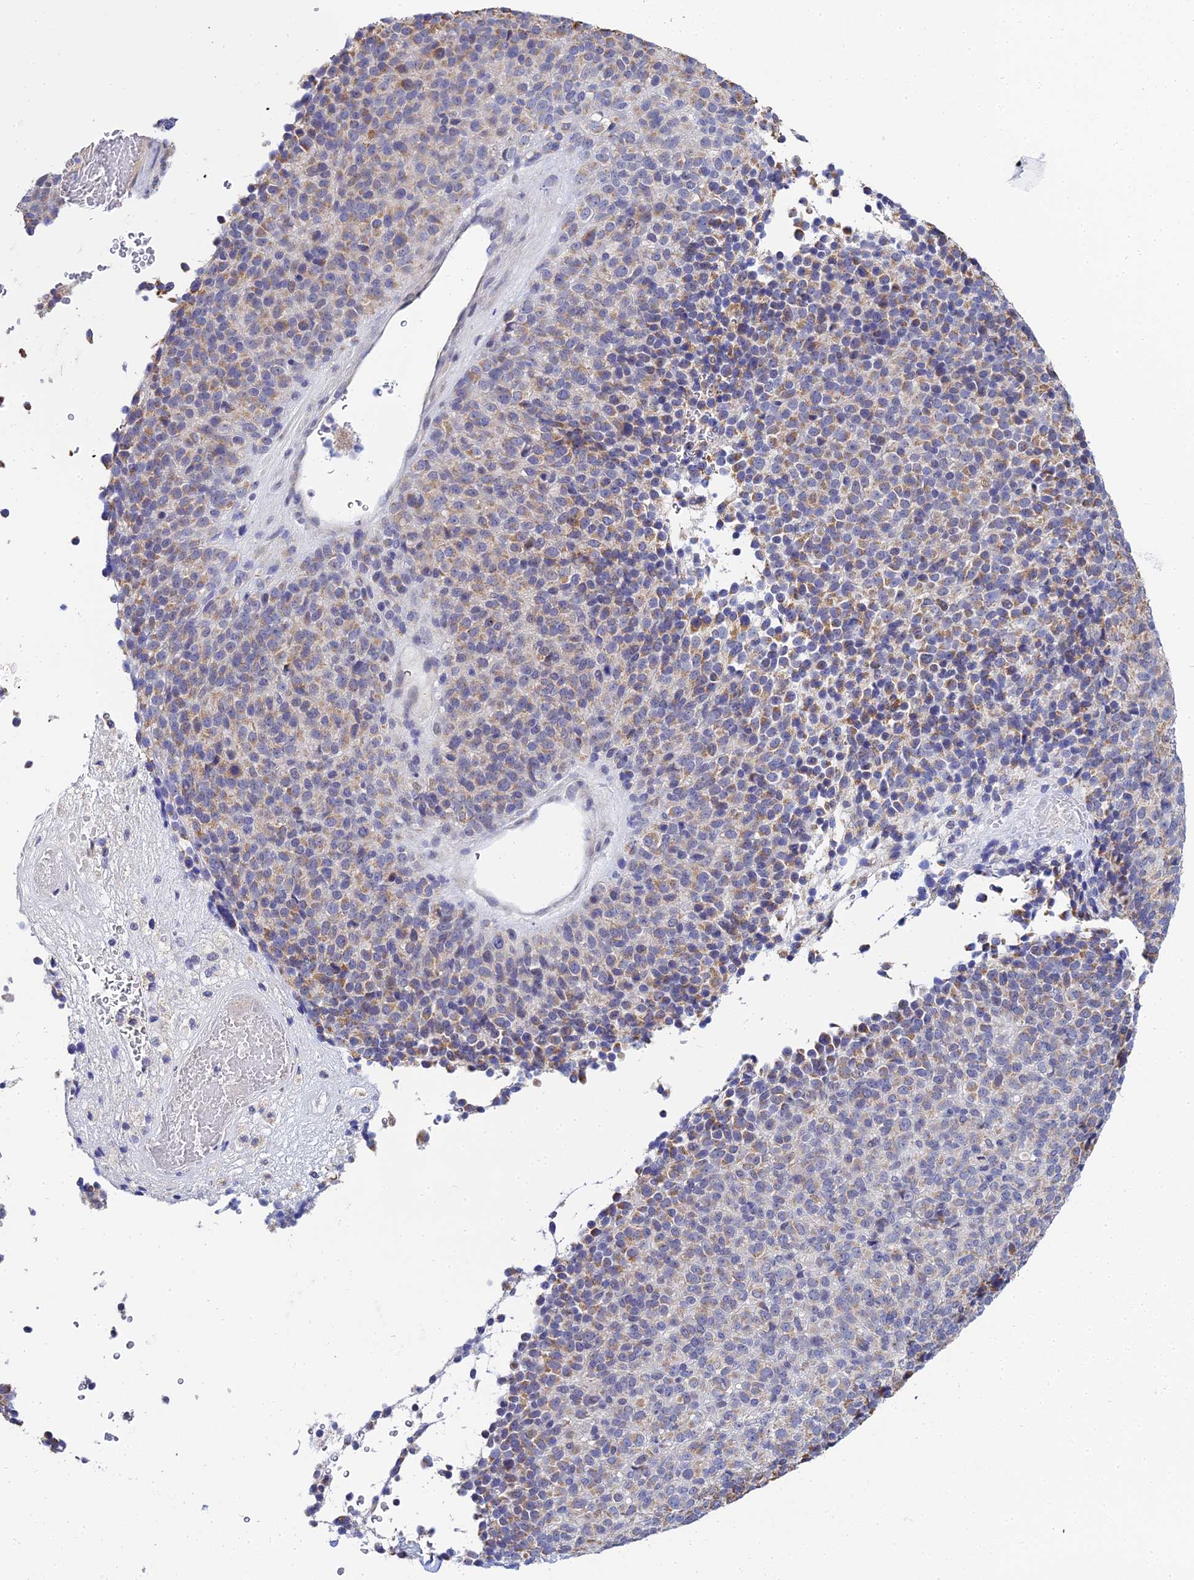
{"staining": {"intensity": "weak", "quantity": "25%-75%", "location": "cytoplasmic/membranous"}, "tissue": "melanoma", "cell_type": "Tumor cells", "image_type": "cancer", "snomed": [{"axis": "morphology", "description": "Malignant melanoma, Metastatic site"}, {"axis": "topography", "description": "Brain"}], "caption": "Malignant melanoma (metastatic site) tissue exhibits weak cytoplasmic/membranous staining in approximately 25%-75% of tumor cells, visualized by immunohistochemistry. The staining was performed using DAB, with brown indicating positive protein expression. Nuclei are stained blue with hematoxylin.", "gene": "ZXDA", "patient": {"sex": "female", "age": 56}}